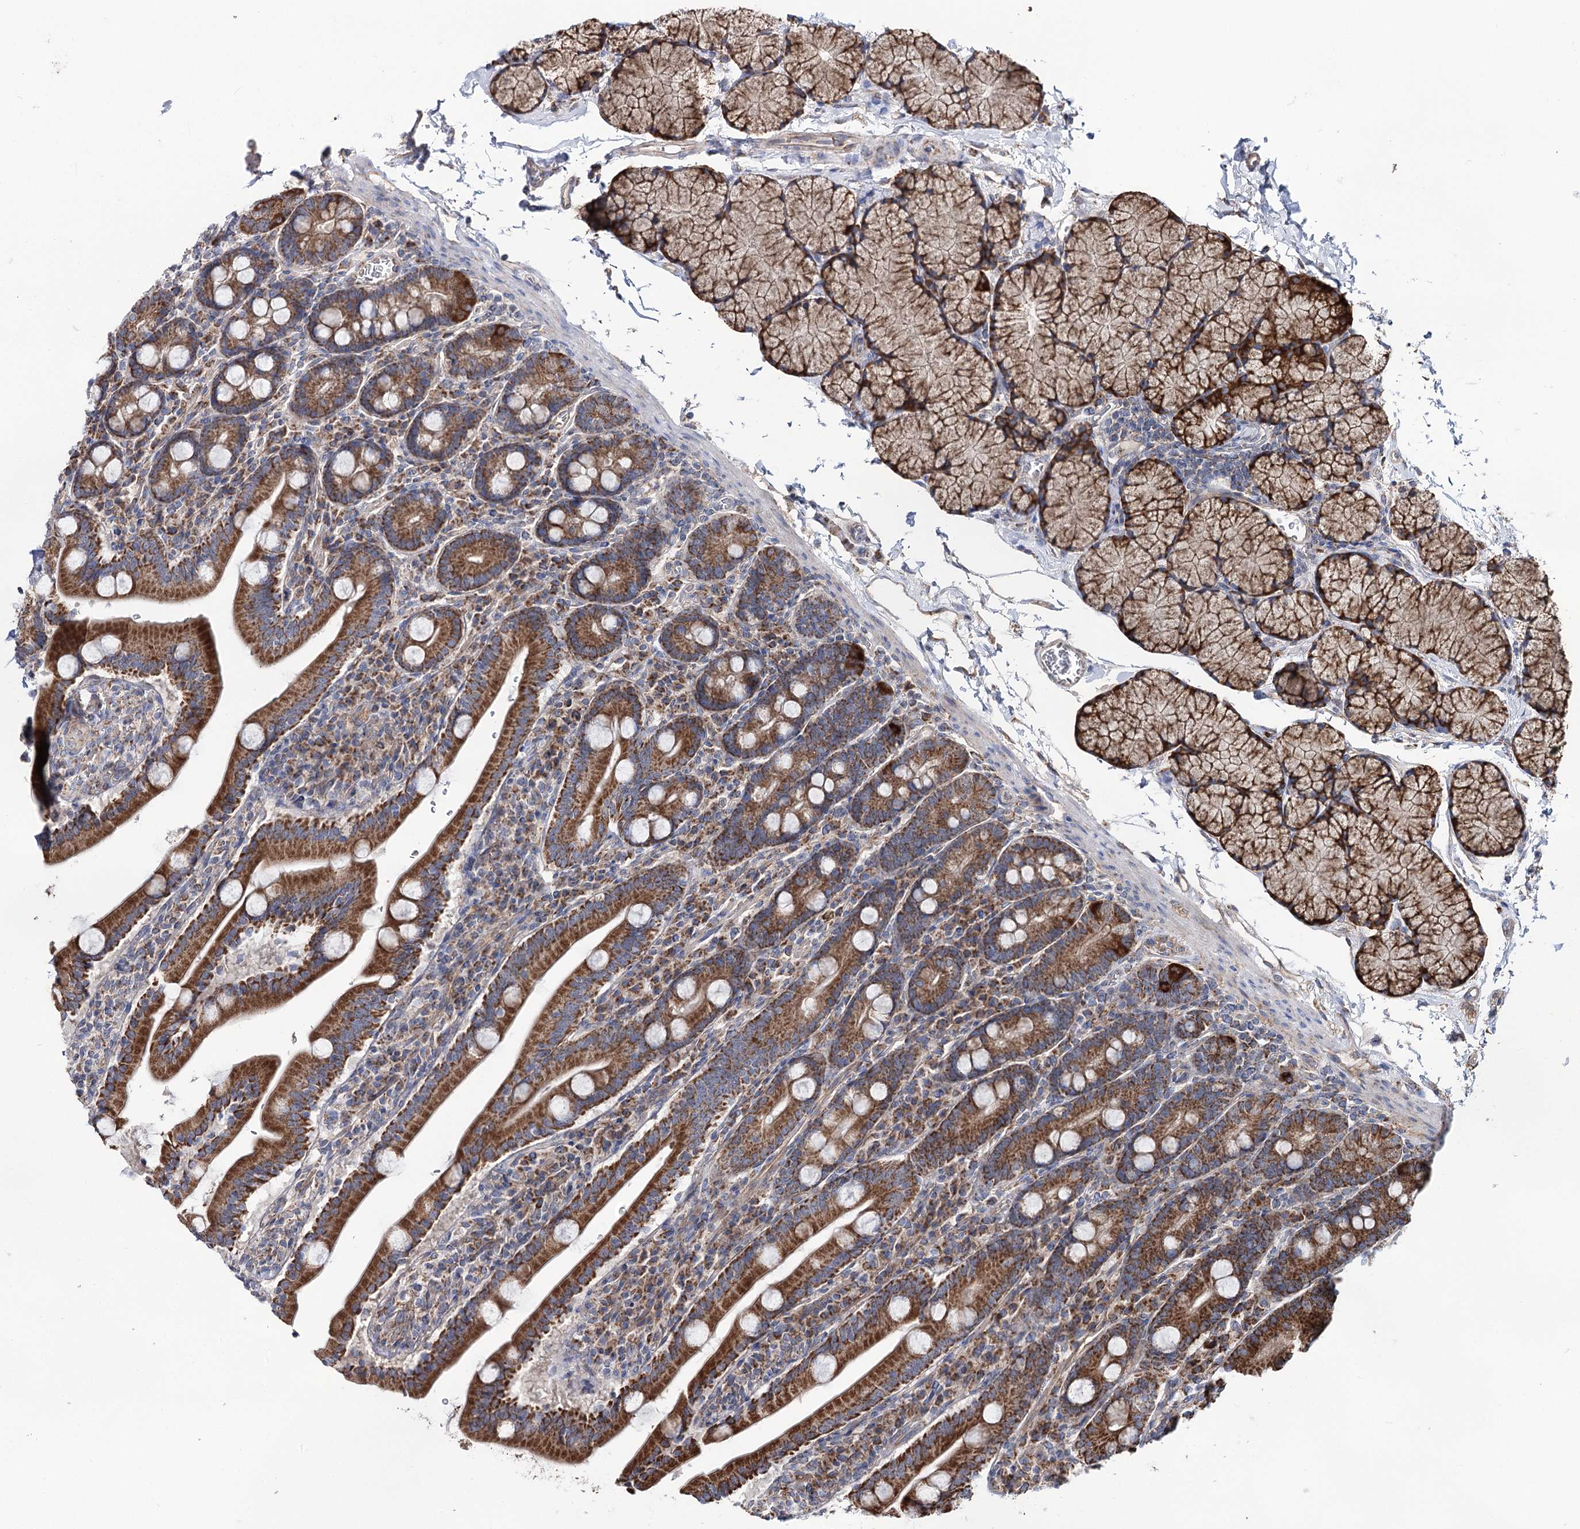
{"staining": {"intensity": "strong", "quantity": ">75%", "location": "cytoplasmic/membranous"}, "tissue": "duodenum", "cell_type": "Glandular cells", "image_type": "normal", "snomed": [{"axis": "morphology", "description": "Normal tissue, NOS"}, {"axis": "topography", "description": "Duodenum"}], "caption": "IHC of benign human duodenum demonstrates high levels of strong cytoplasmic/membranous positivity in approximately >75% of glandular cells. (DAB (3,3'-diaminobenzidine) IHC with brightfield microscopy, high magnification).", "gene": "MSANTD2", "patient": {"sex": "male", "age": 35}}